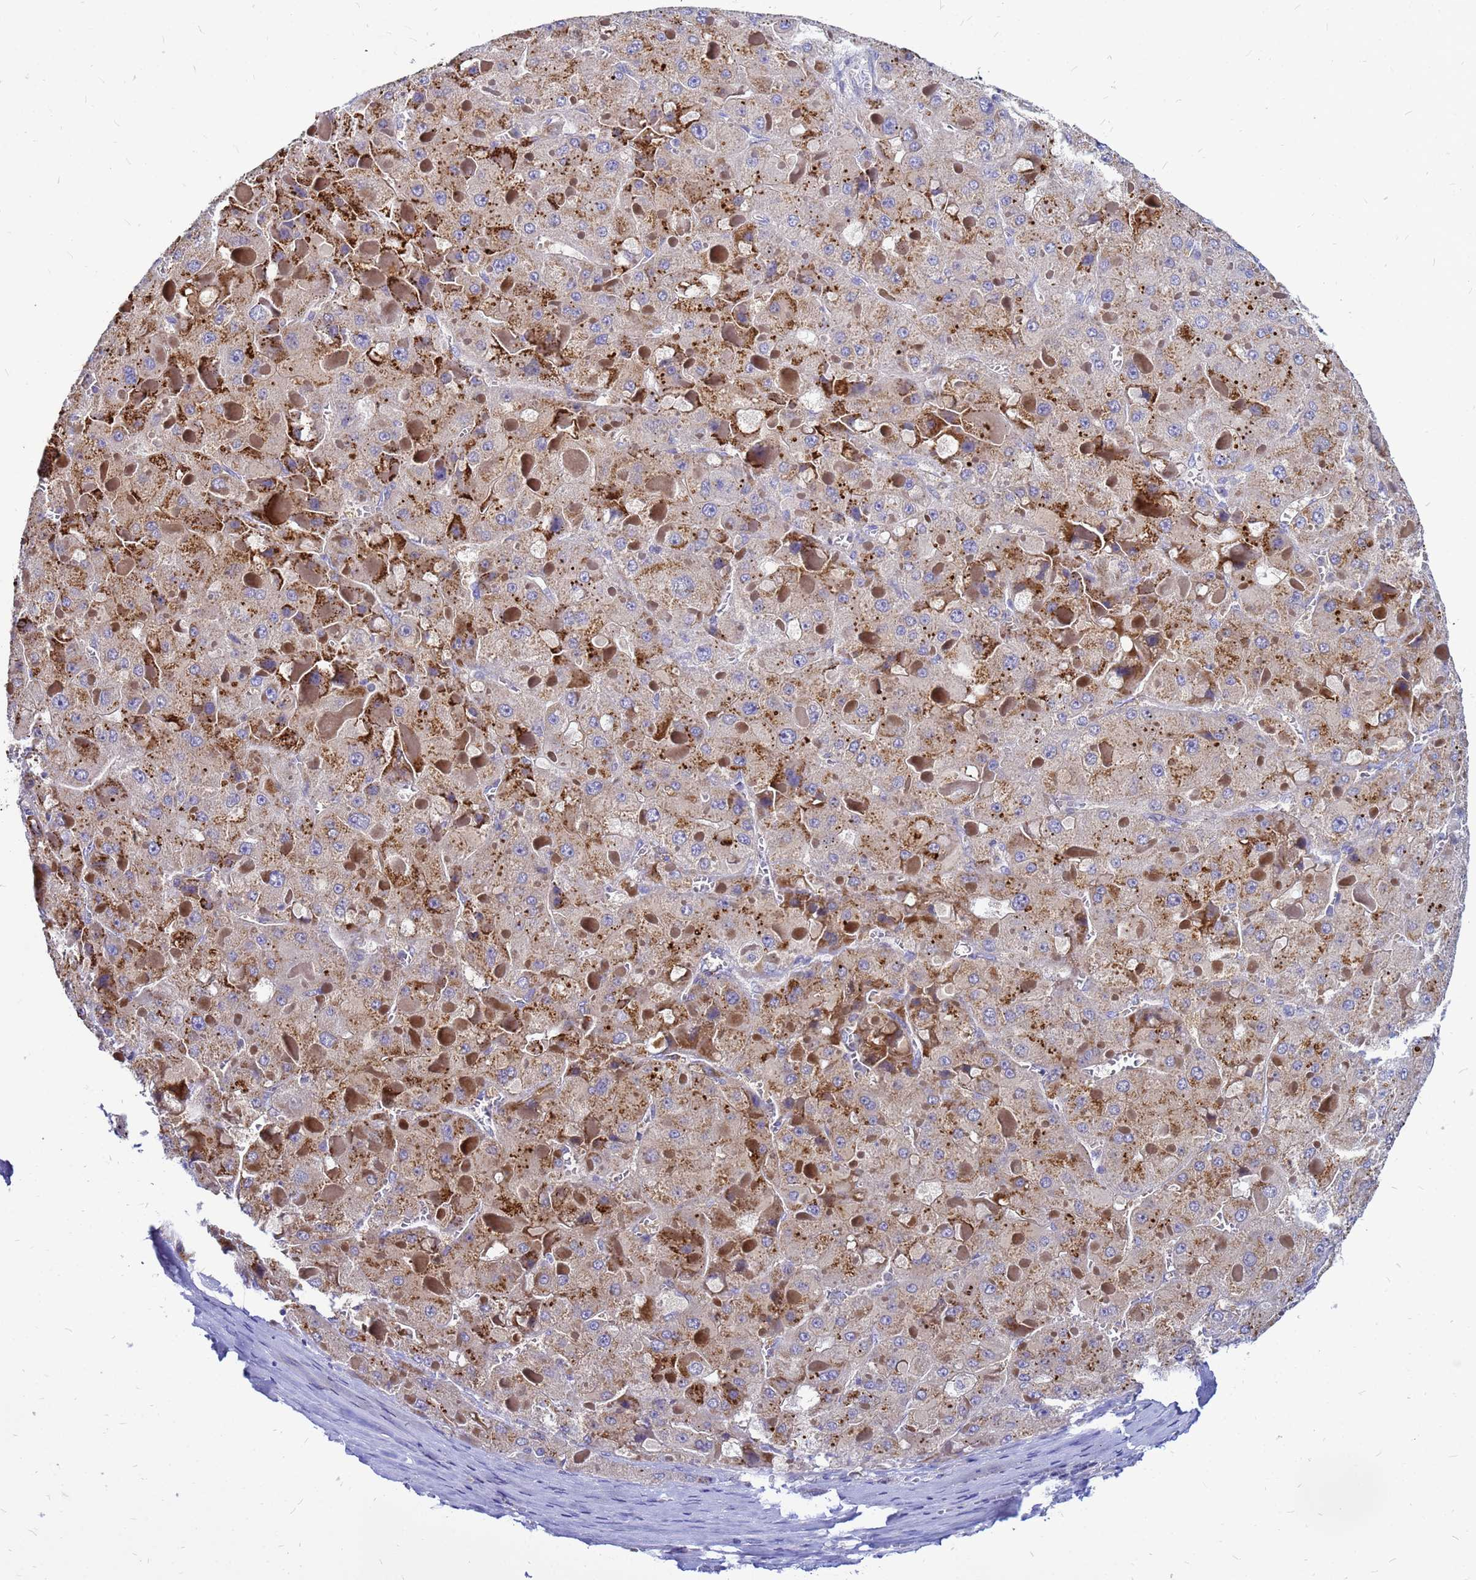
{"staining": {"intensity": "weak", "quantity": "25%-75%", "location": "cytoplasmic/membranous"}, "tissue": "liver cancer", "cell_type": "Tumor cells", "image_type": "cancer", "snomed": [{"axis": "morphology", "description": "Carcinoma, Hepatocellular, NOS"}, {"axis": "topography", "description": "Liver"}], "caption": "DAB immunohistochemical staining of human liver cancer (hepatocellular carcinoma) displays weak cytoplasmic/membranous protein positivity in approximately 25%-75% of tumor cells.", "gene": "FHIP1A", "patient": {"sex": "female", "age": 73}}